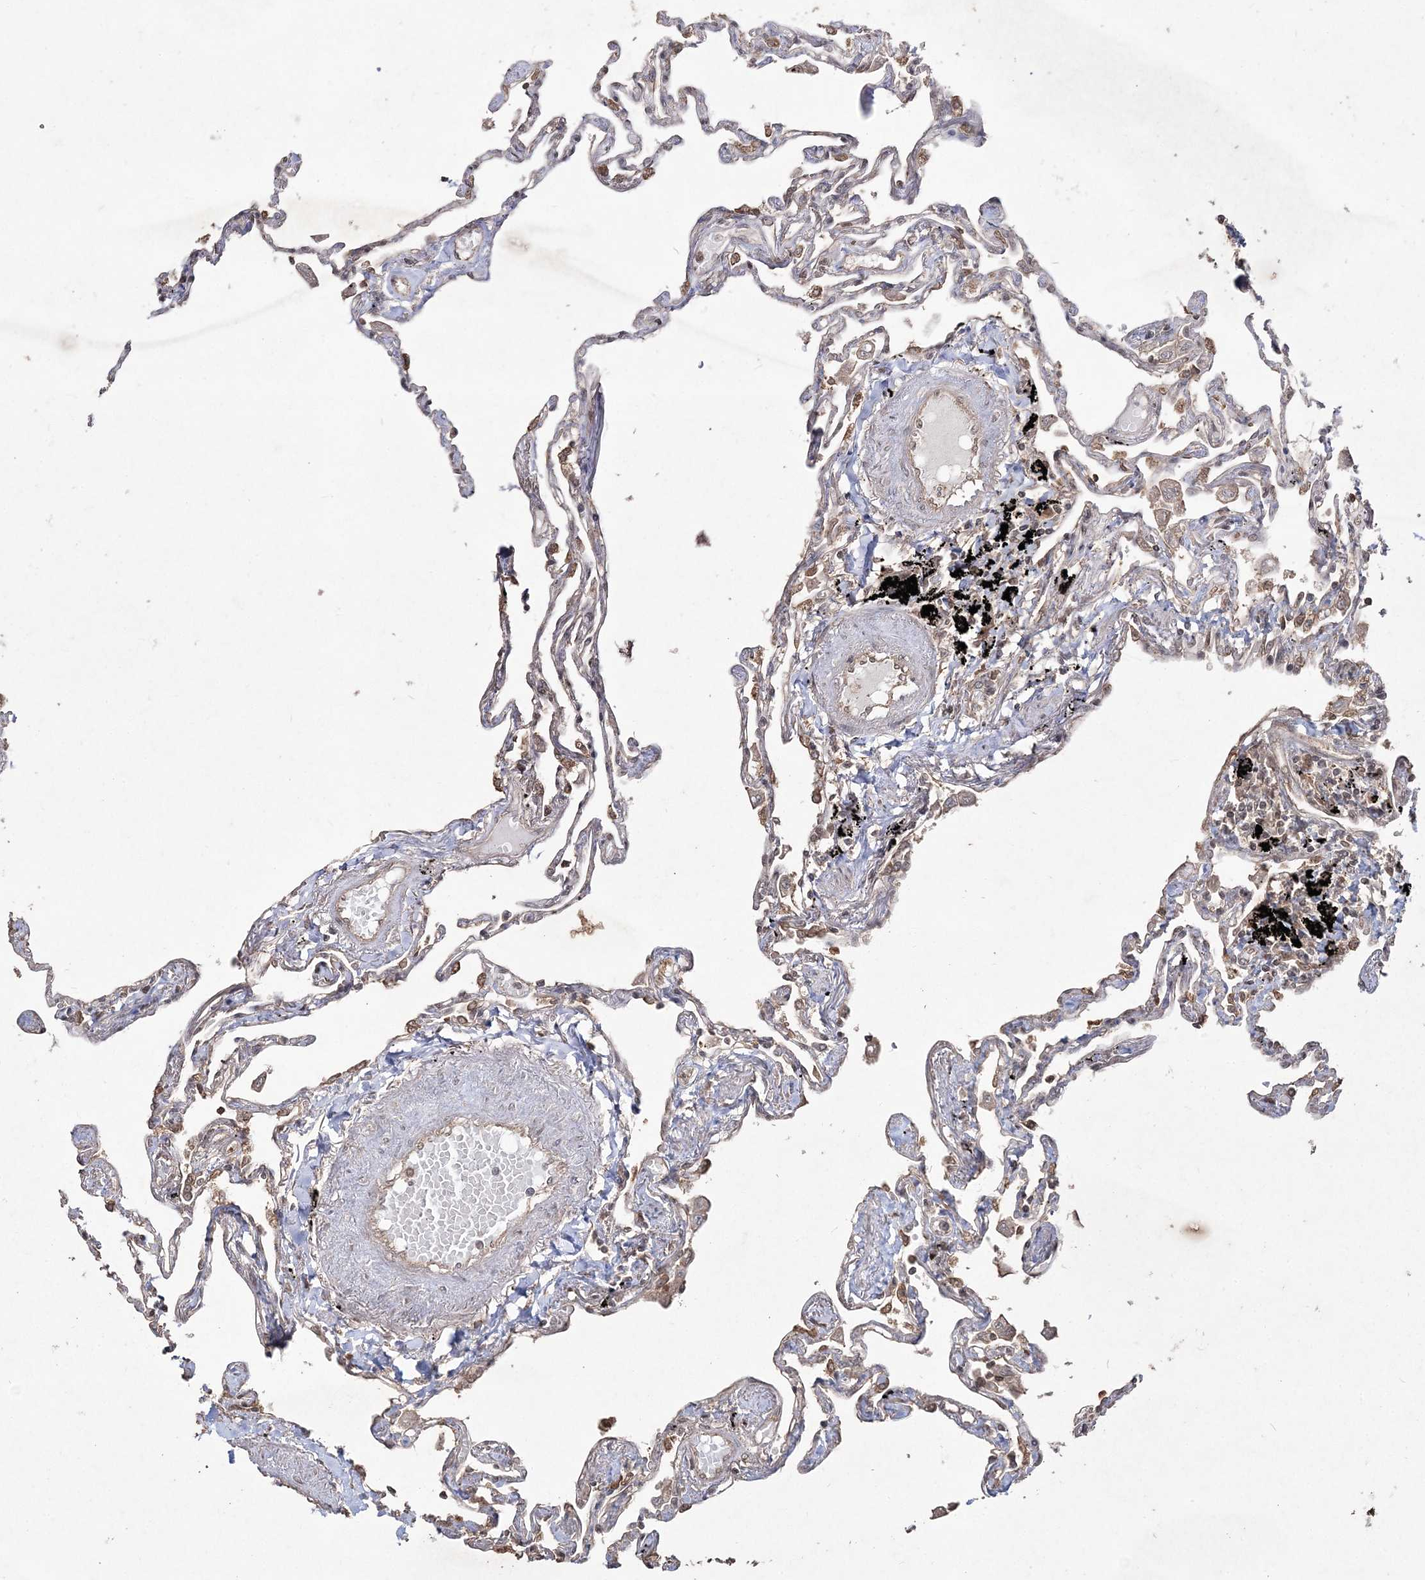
{"staining": {"intensity": "moderate", "quantity": "<25%", "location": "cytoplasmic/membranous,nuclear"}, "tissue": "lung", "cell_type": "Alveolar cells", "image_type": "normal", "snomed": [{"axis": "morphology", "description": "Normal tissue, NOS"}, {"axis": "topography", "description": "Lung"}], "caption": "Immunohistochemistry (IHC) micrograph of benign lung stained for a protein (brown), which reveals low levels of moderate cytoplasmic/membranous,nuclear expression in about <25% of alveolar cells.", "gene": "EHHADH", "patient": {"sex": "female", "age": 67}}